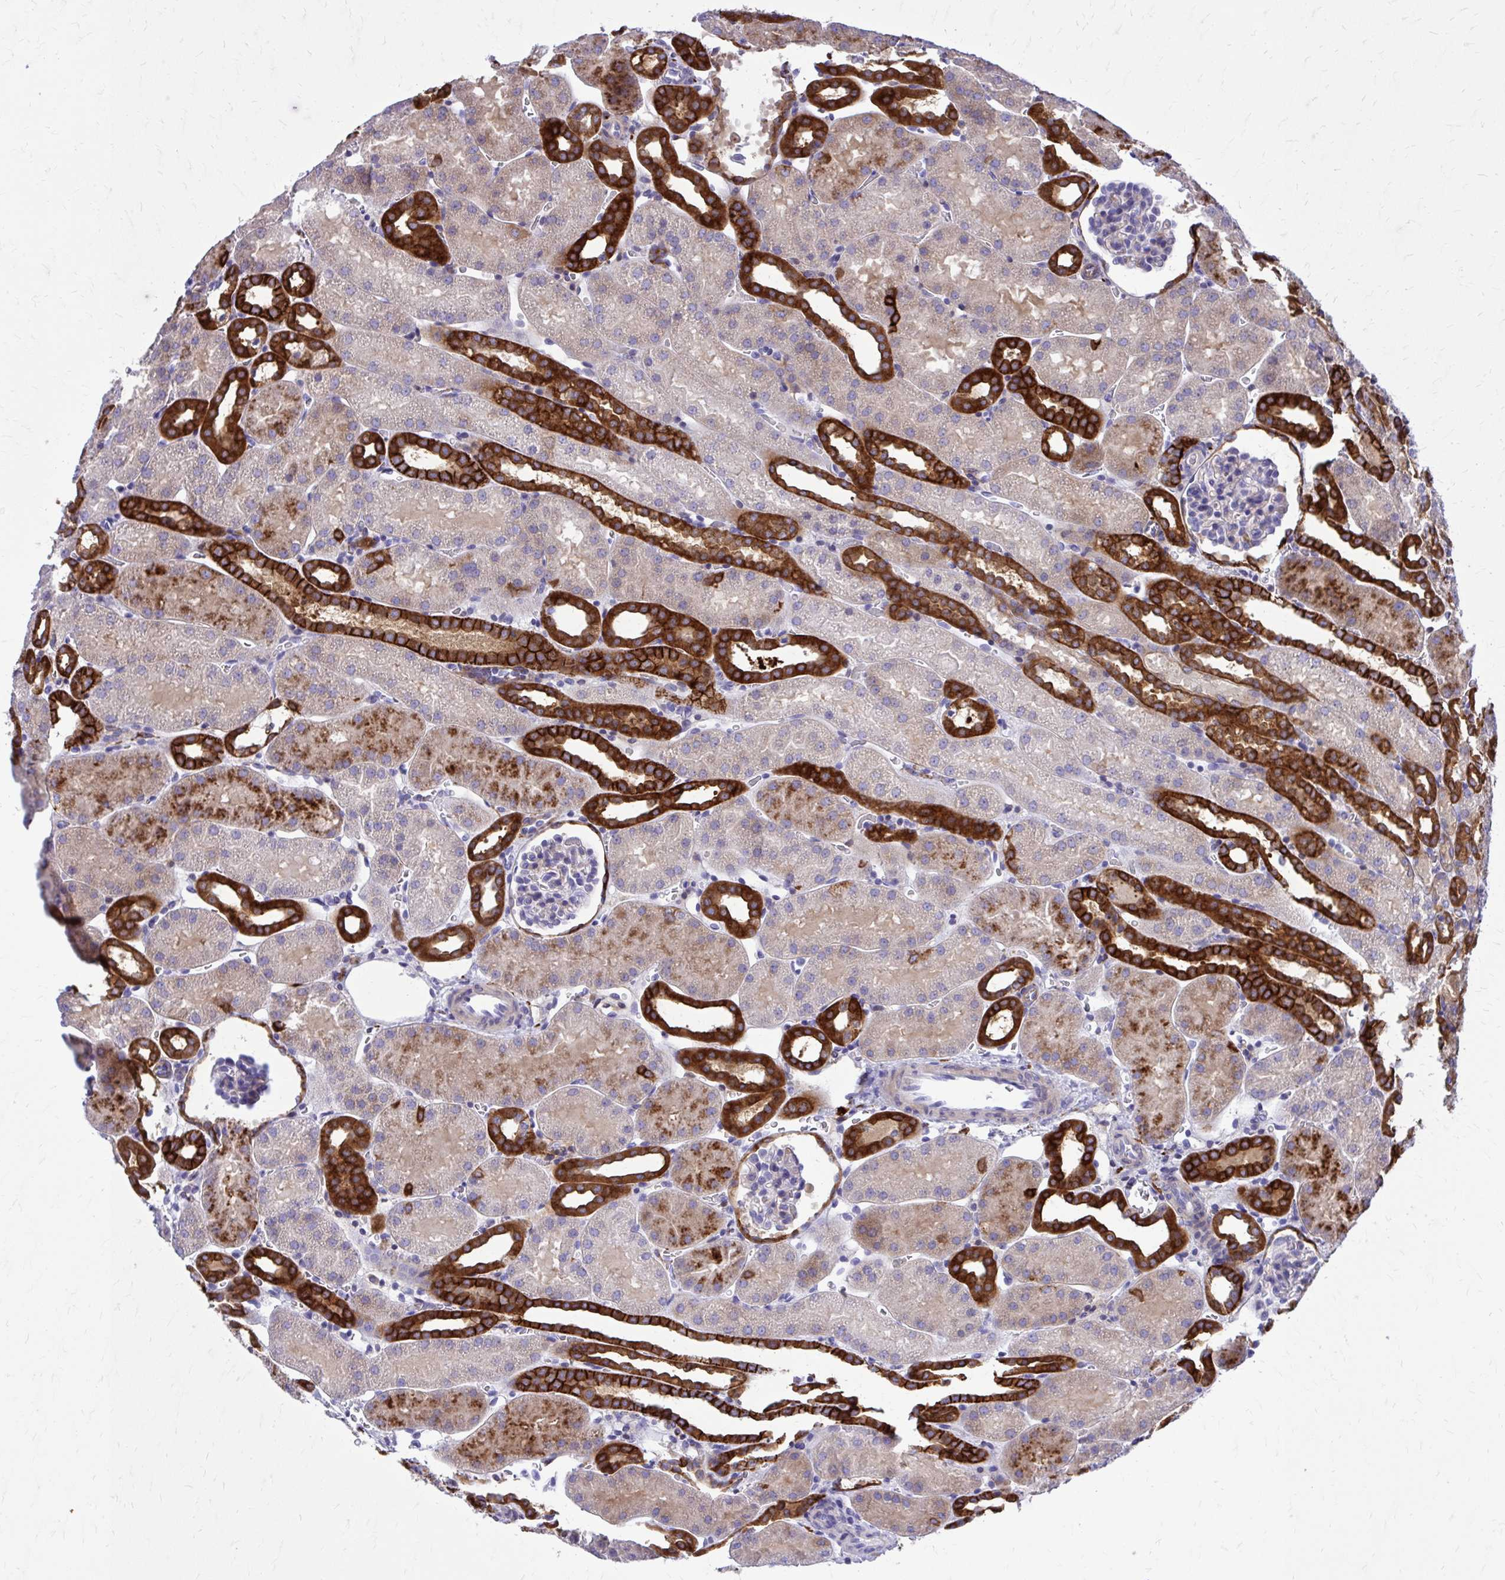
{"staining": {"intensity": "strong", "quantity": "<25%", "location": "cytoplasmic/membranous"}, "tissue": "kidney", "cell_type": "Cells in glomeruli", "image_type": "normal", "snomed": [{"axis": "morphology", "description": "Normal tissue, NOS"}, {"axis": "topography", "description": "Kidney"}], "caption": "Human kidney stained for a protein (brown) reveals strong cytoplasmic/membranous positive positivity in approximately <25% of cells in glomeruli.", "gene": "EPB41L1", "patient": {"sex": "male", "age": 2}}